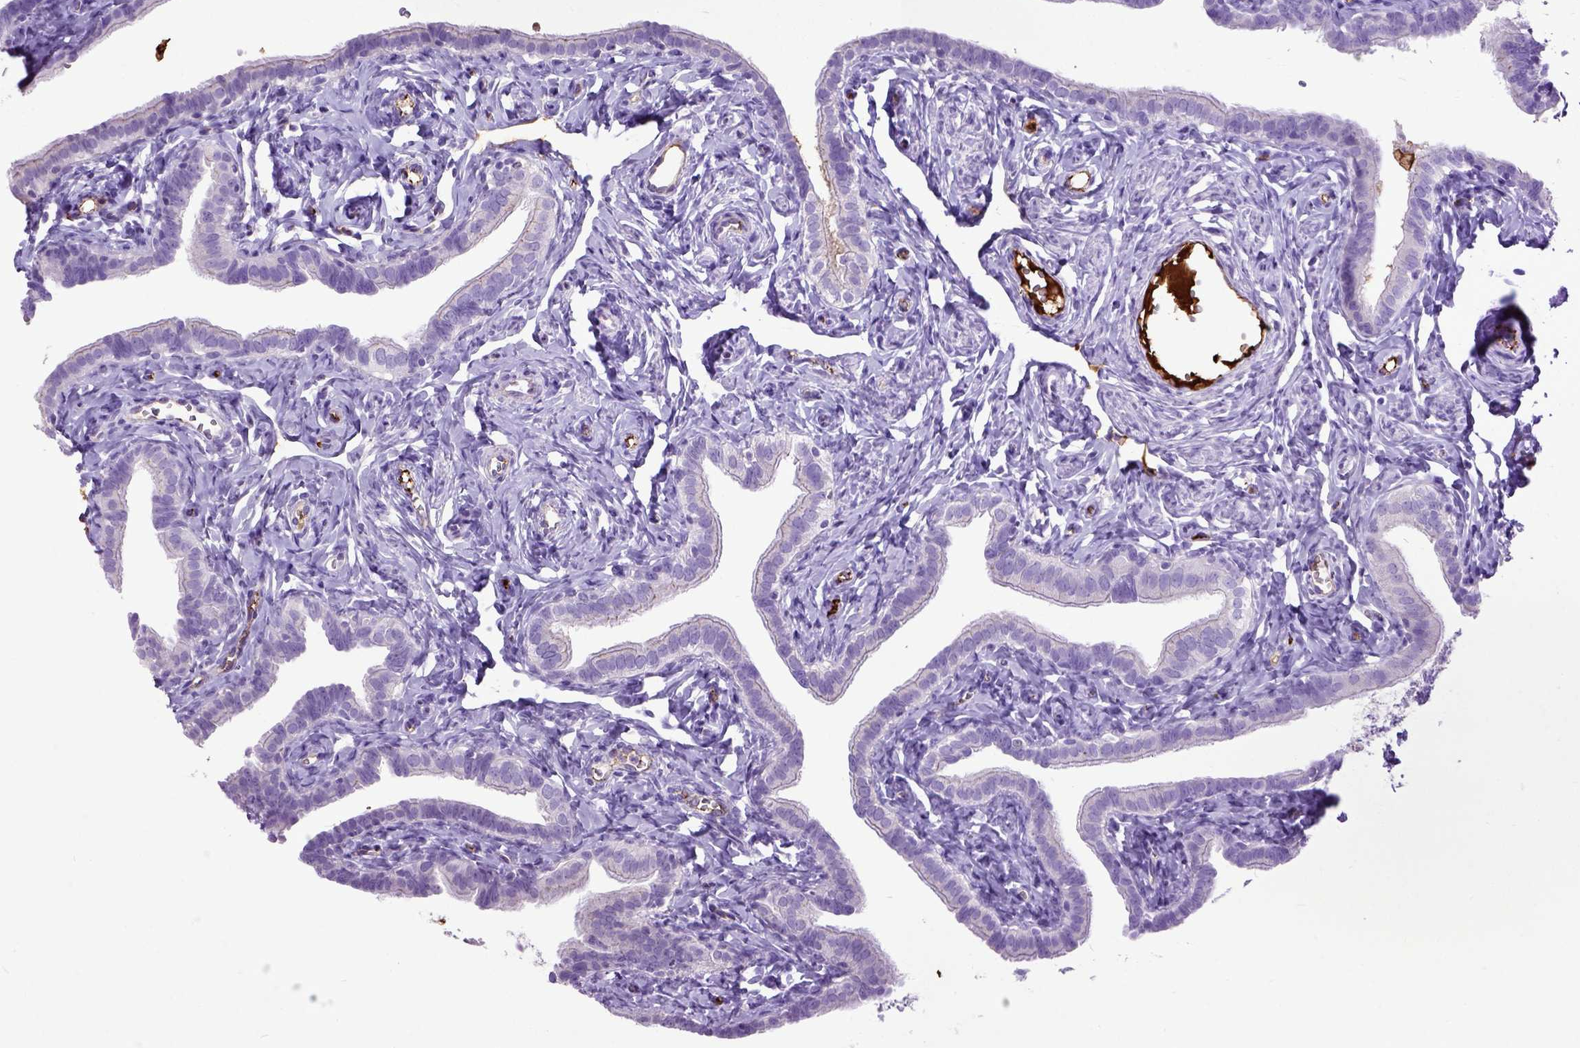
{"staining": {"intensity": "negative", "quantity": "none", "location": "none"}, "tissue": "fallopian tube", "cell_type": "Glandular cells", "image_type": "normal", "snomed": [{"axis": "morphology", "description": "Normal tissue, NOS"}, {"axis": "topography", "description": "Fallopian tube"}], "caption": "IHC image of benign fallopian tube: fallopian tube stained with DAB reveals no significant protein expression in glandular cells.", "gene": "ADAMTS8", "patient": {"sex": "female", "age": 41}}